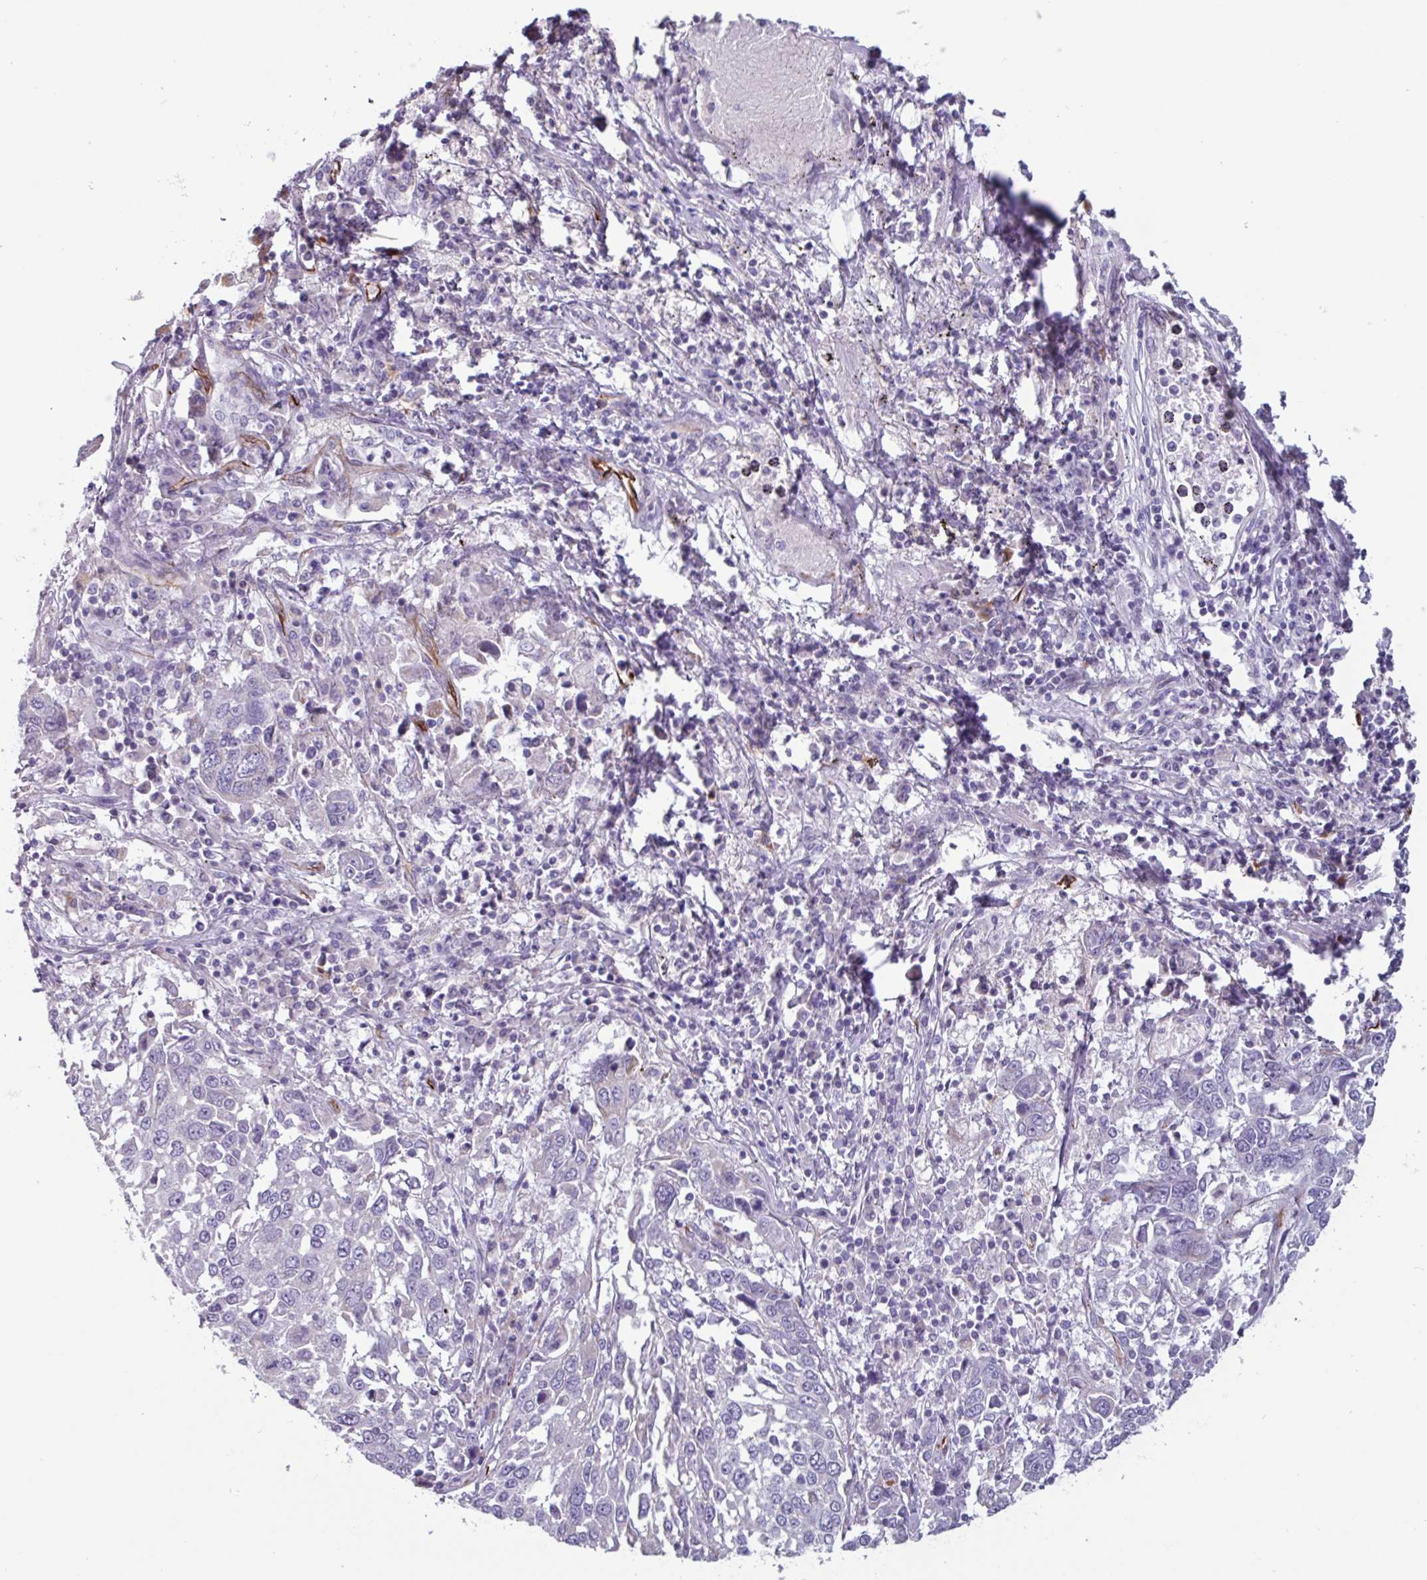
{"staining": {"intensity": "negative", "quantity": "none", "location": "none"}, "tissue": "lung cancer", "cell_type": "Tumor cells", "image_type": "cancer", "snomed": [{"axis": "morphology", "description": "Squamous cell carcinoma, NOS"}, {"axis": "topography", "description": "Lung"}], "caption": "DAB (3,3'-diaminobenzidine) immunohistochemical staining of human lung cancer (squamous cell carcinoma) demonstrates no significant staining in tumor cells.", "gene": "BTD", "patient": {"sex": "male", "age": 65}}